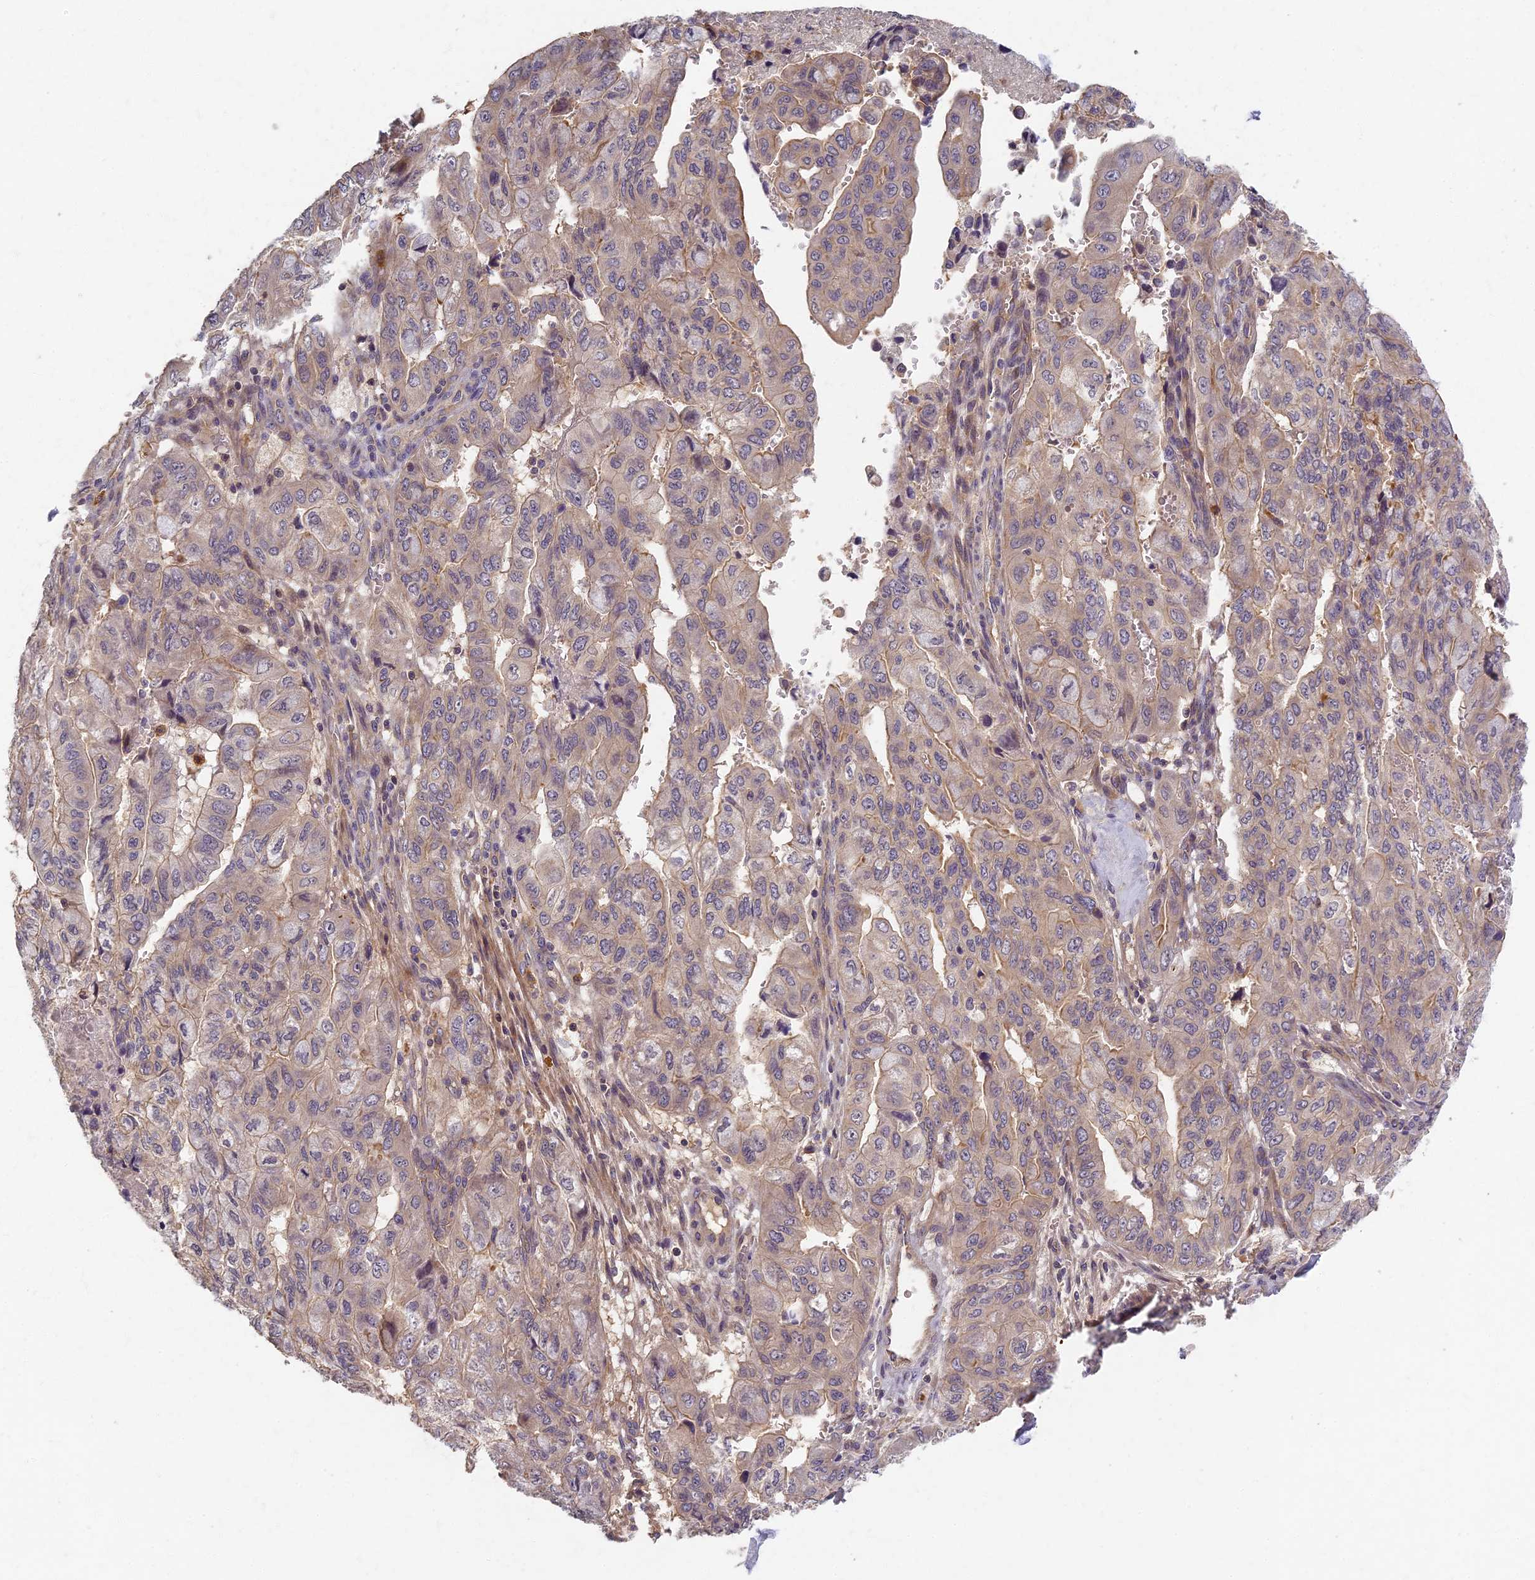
{"staining": {"intensity": "negative", "quantity": "none", "location": "none"}, "tissue": "pancreatic cancer", "cell_type": "Tumor cells", "image_type": "cancer", "snomed": [{"axis": "morphology", "description": "Adenocarcinoma, NOS"}, {"axis": "topography", "description": "Pancreas"}], "caption": "Immunohistochemistry micrograph of human pancreatic adenocarcinoma stained for a protein (brown), which reveals no positivity in tumor cells.", "gene": "AP4E1", "patient": {"sex": "male", "age": 51}}